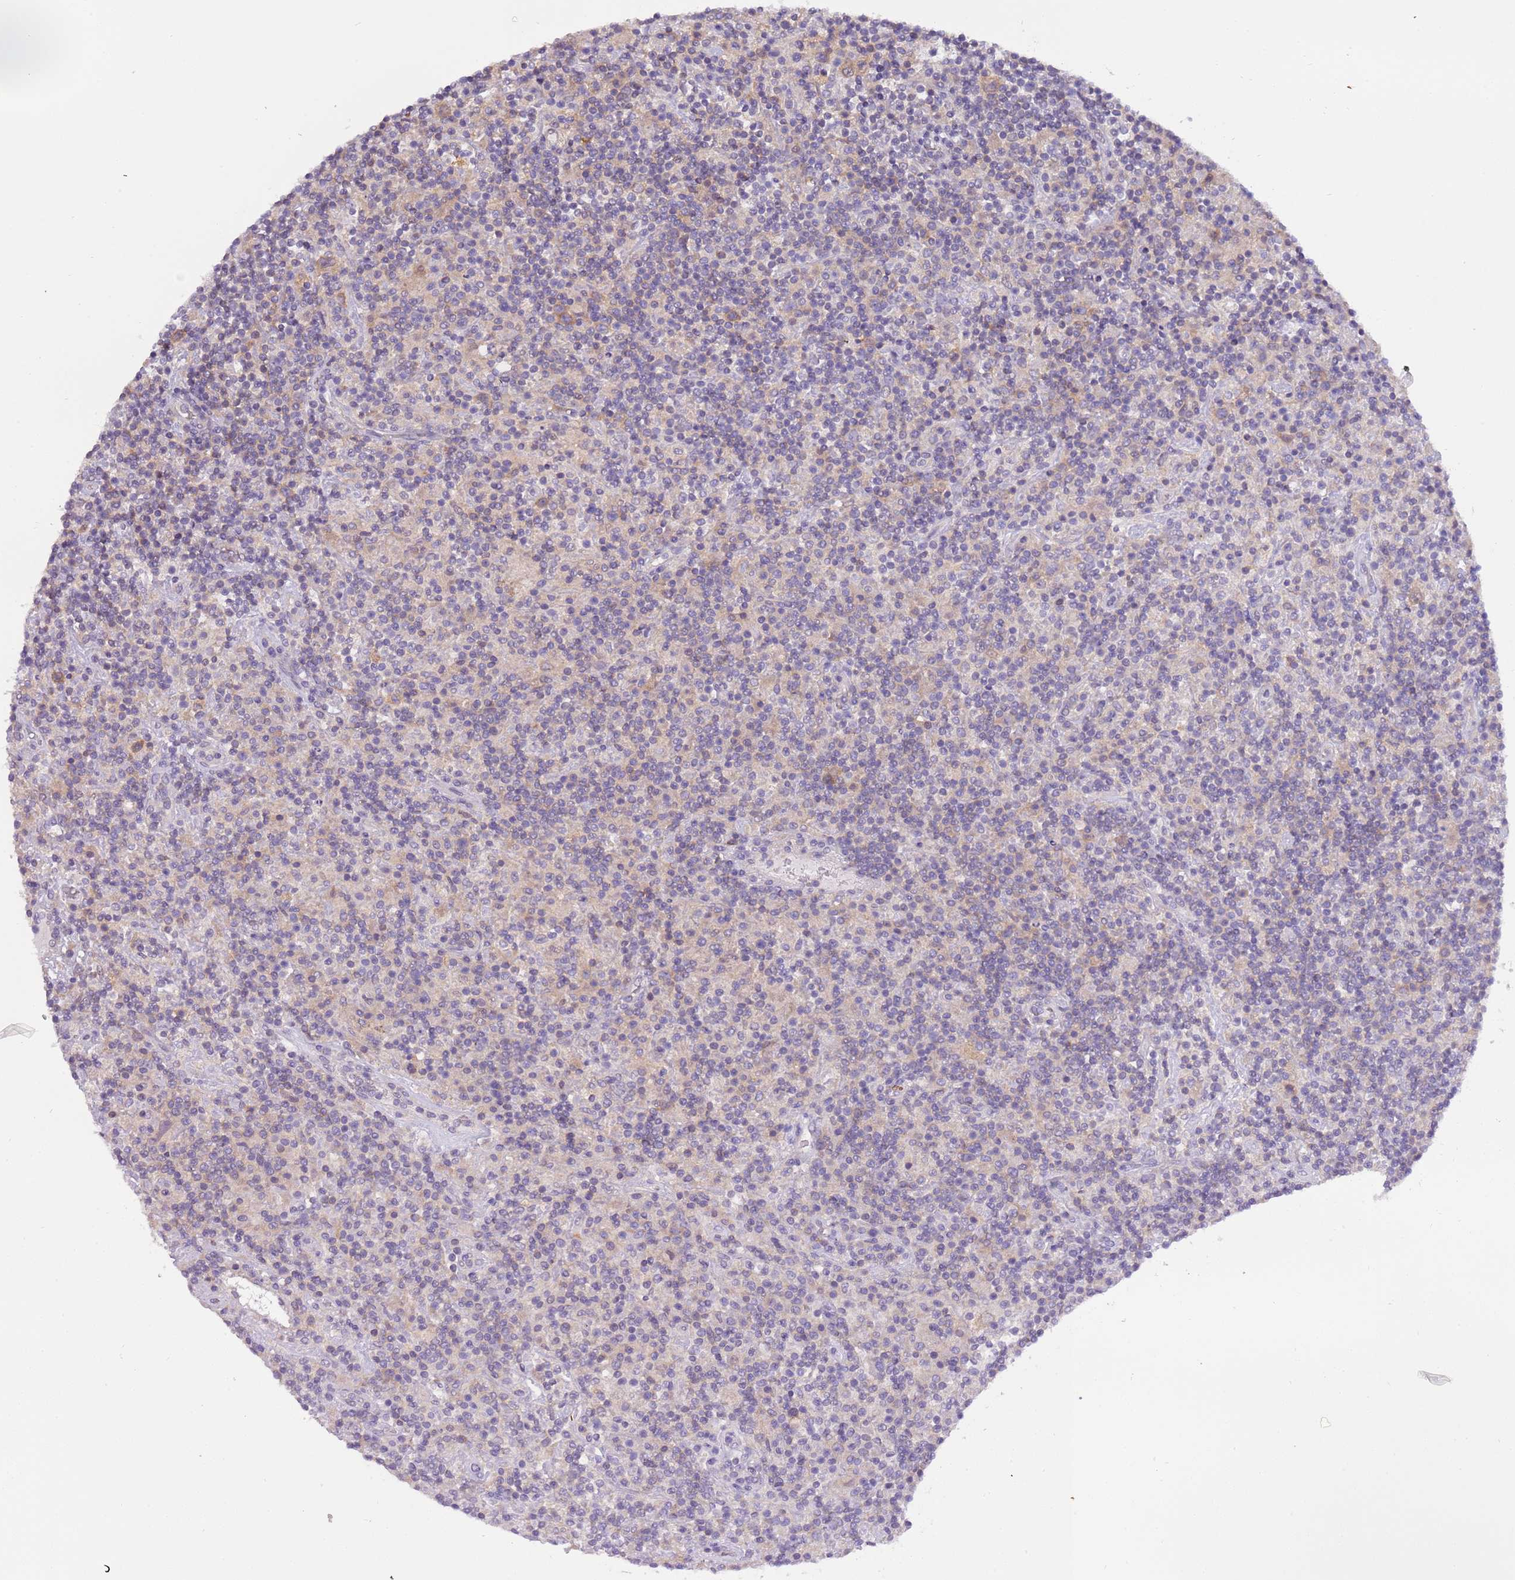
{"staining": {"intensity": "moderate", "quantity": "25%-75%", "location": "cytoplasmic/membranous"}, "tissue": "lymphoma", "cell_type": "Tumor cells", "image_type": "cancer", "snomed": [{"axis": "morphology", "description": "Hodgkin's disease, NOS"}, {"axis": "topography", "description": "Lymph node"}], "caption": "Immunohistochemistry micrograph of neoplastic tissue: lymphoma stained using IHC demonstrates medium levels of moderate protein expression localized specifically in the cytoplasmic/membranous of tumor cells, appearing as a cytoplasmic/membranous brown color.", "gene": "STIP1", "patient": {"sex": "male", "age": 70}}